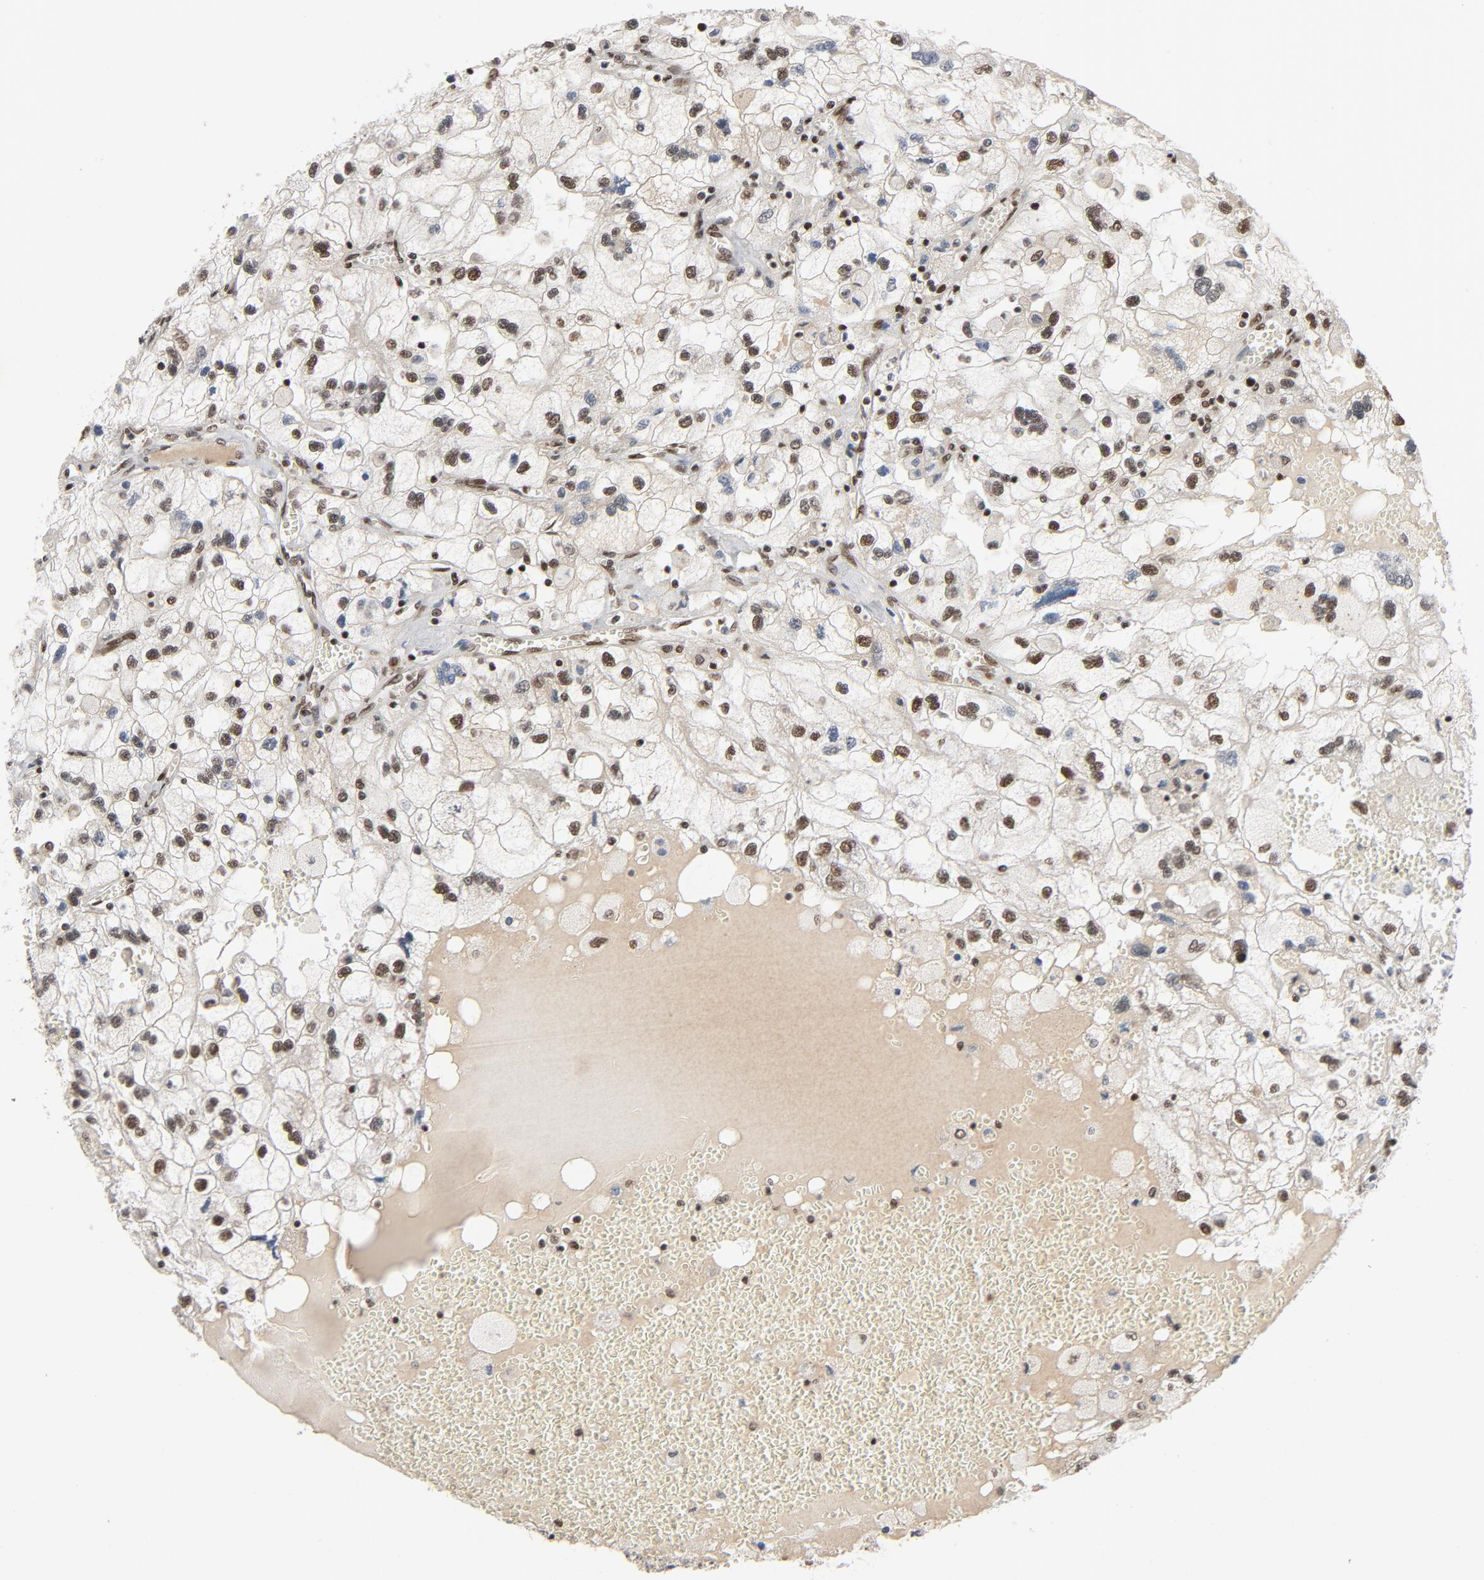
{"staining": {"intensity": "moderate", "quantity": ">75%", "location": "nuclear"}, "tissue": "renal cancer", "cell_type": "Tumor cells", "image_type": "cancer", "snomed": [{"axis": "morphology", "description": "Normal tissue, NOS"}, {"axis": "morphology", "description": "Adenocarcinoma, NOS"}, {"axis": "topography", "description": "Kidney"}], "caption": "Renal adenocarcinoma stained with a protein marker demonstrates moderate staining in tumor cells.", "gene": "SMARCD1", "patient": {"sex": "male", "age": 71}}